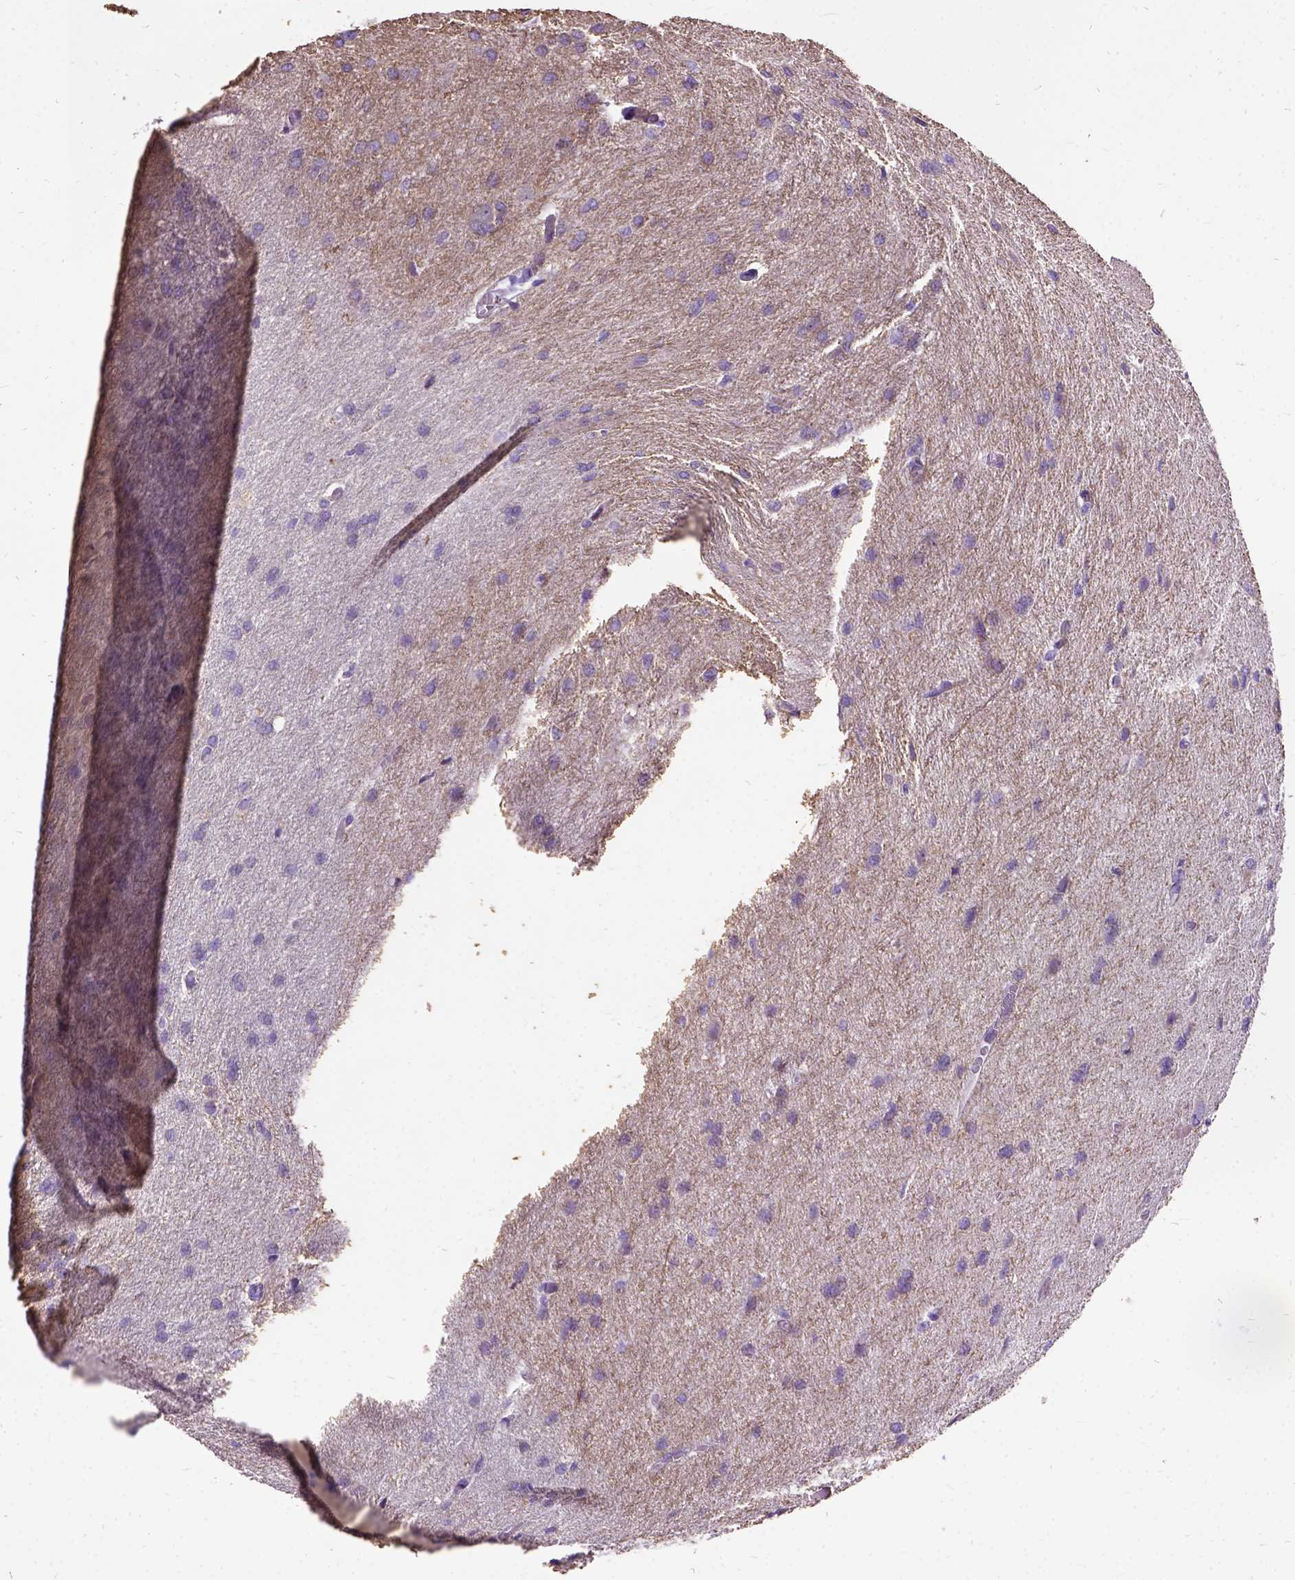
{"staining": {"intensity": "negative", "quantity": "none", "location": "none"}, "tissue": "glioma", "cell_type": "Tumor cells", "image_type": "cancer", "snomed": [{"axis": "morphology", "description": "Glioma, malignant, High grade"}, {"axis": "topography", "description": "Brain"}], "caption": "Tumor cells show no significant protein staining in glioma. Brightfield microscopy of immunohistochemistry stained with DAB (brown) and hematoxylin (blue), captured at high magnification.", "gene": "CFAP54", "patient": {"sex": "male", "age": 68}}